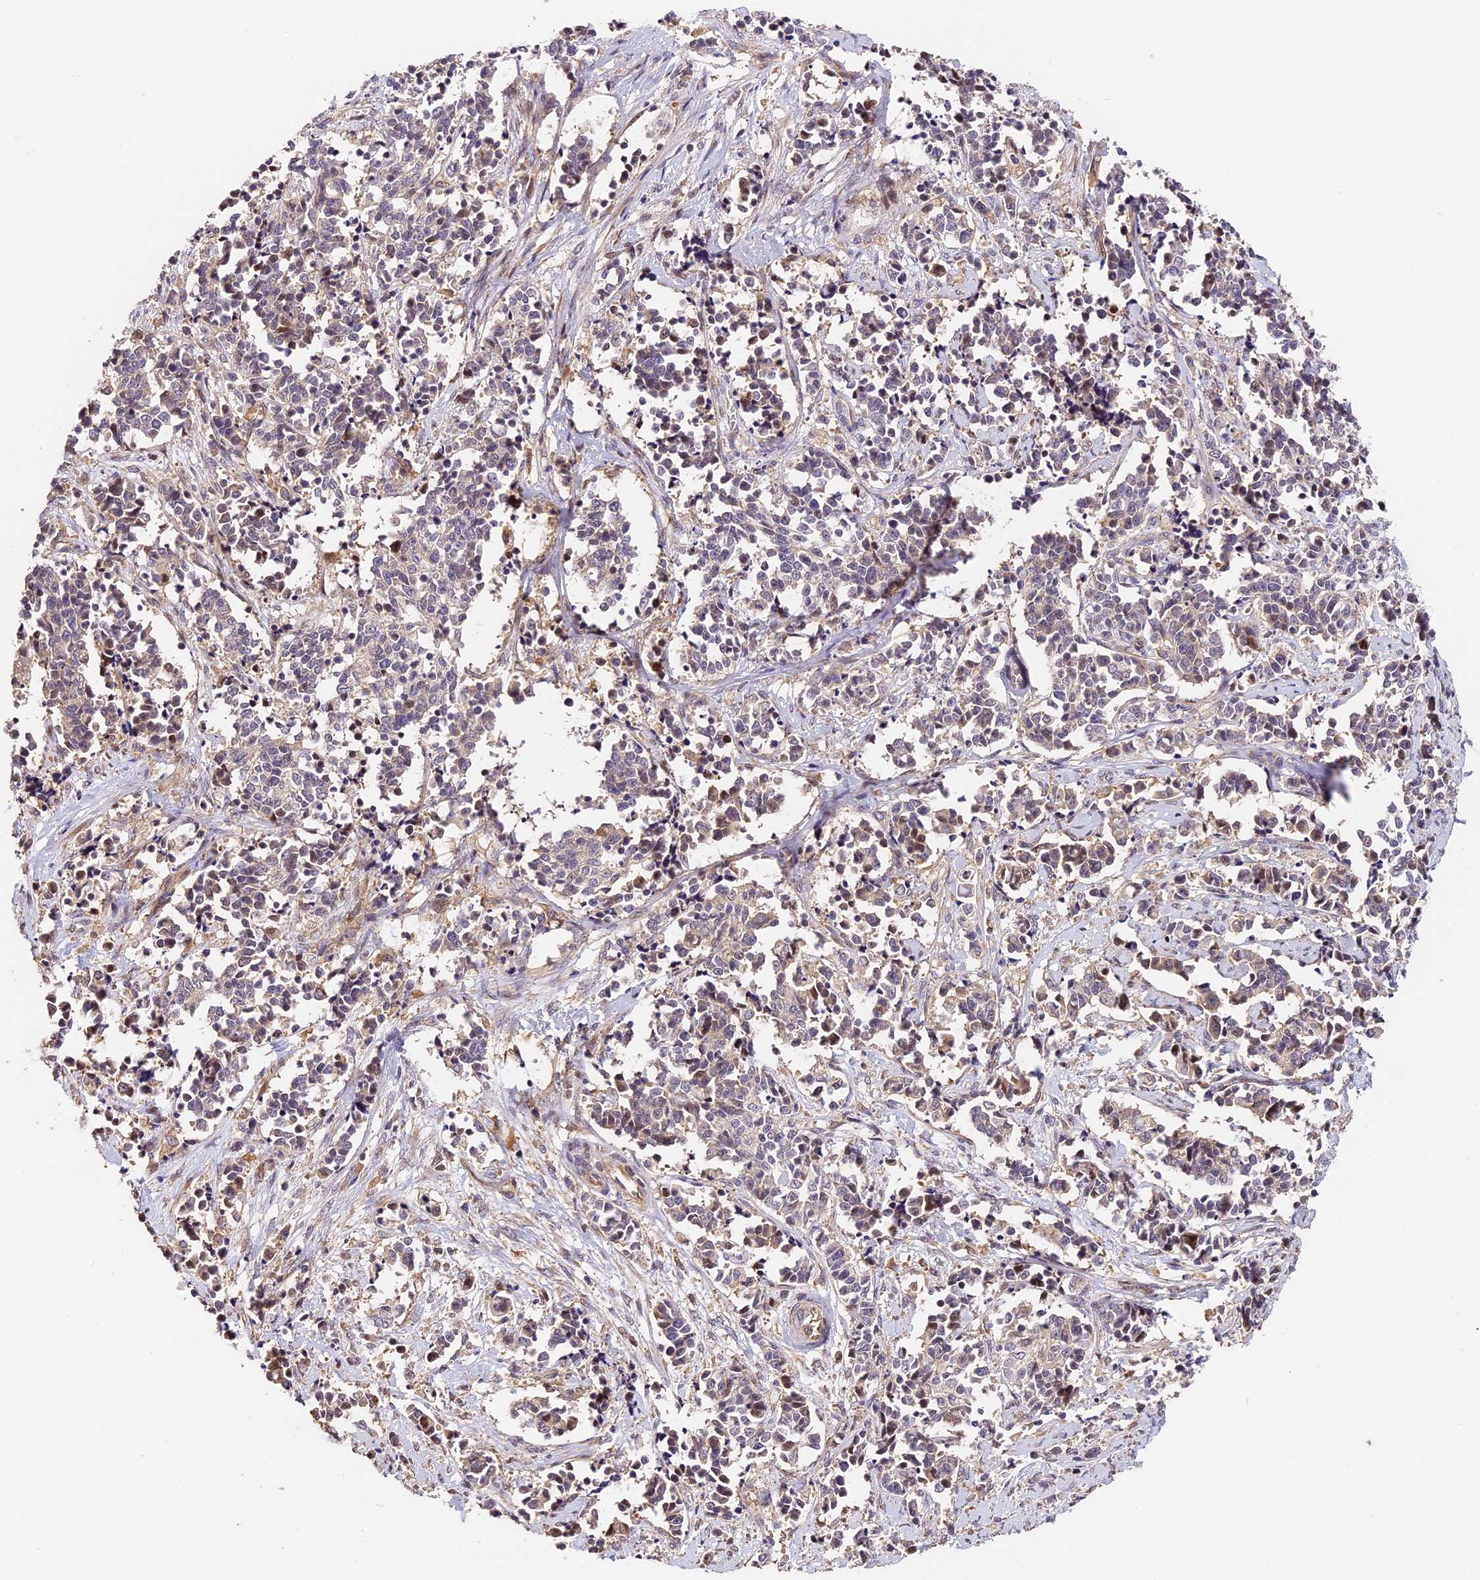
{"staining": {"intensity": "negative", "quantity": "none", "location": "none"}, "tissue": "cervical cancer", "cell_type": "Tumor cells", "image_type": "cancer", "snomed": [{"axis": "morphology", "description": "Normal tissue, NOS"}, {"axis": "morphology", "description": "Squamous cell carcinoma, NOS"}, {"axis": "topography", "description": "Cervix"}], "caption": "Cervical cancer was stained to show a protein in brown. There is no significant staining in tumor cells.", "gene": "ARHGAP17", "patient": {"sex": "female", "age": 35}}